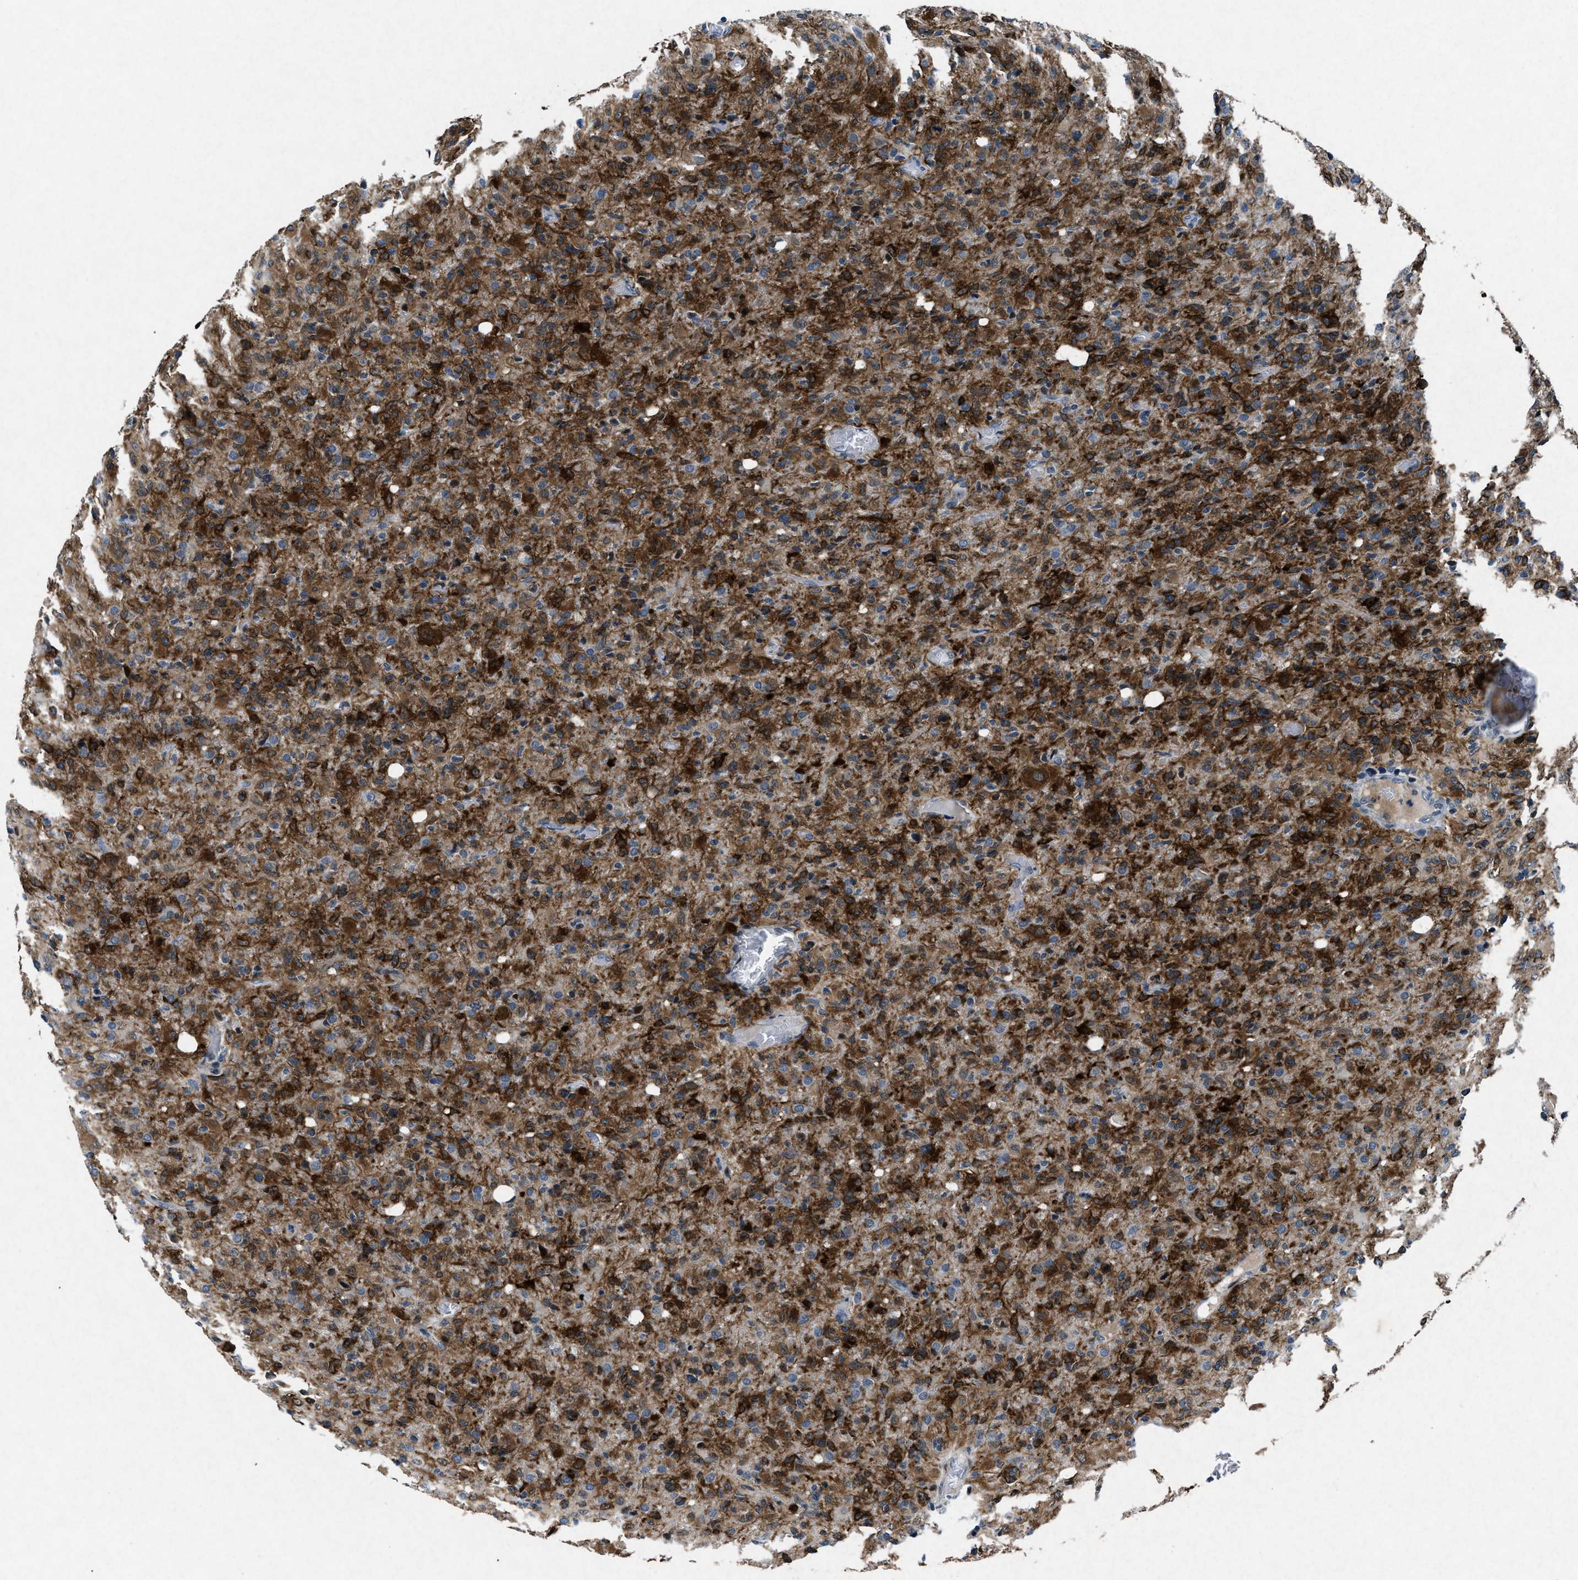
{"staining": {"intensity": "strong", "quantity": ">75%", "location": "cytoplasmic/membranous"}, "tissue": "glioma", "cell_type": "Tumor cells", "image_type": "cancer", "snomed": [{"axis": "morphology", "description": "Glioma, malignant, High grade"}, {"axis": "topography", "description": "Brain"}], "caption": "Brown immunohistochemical staining in human high-grade glioma (malignant) shows strong cytoplasmic/membranous positivity in approximately >75% of tumor cells.", "gene": "PHLDA1", "patient": {"sex": "female", "age": 57}}